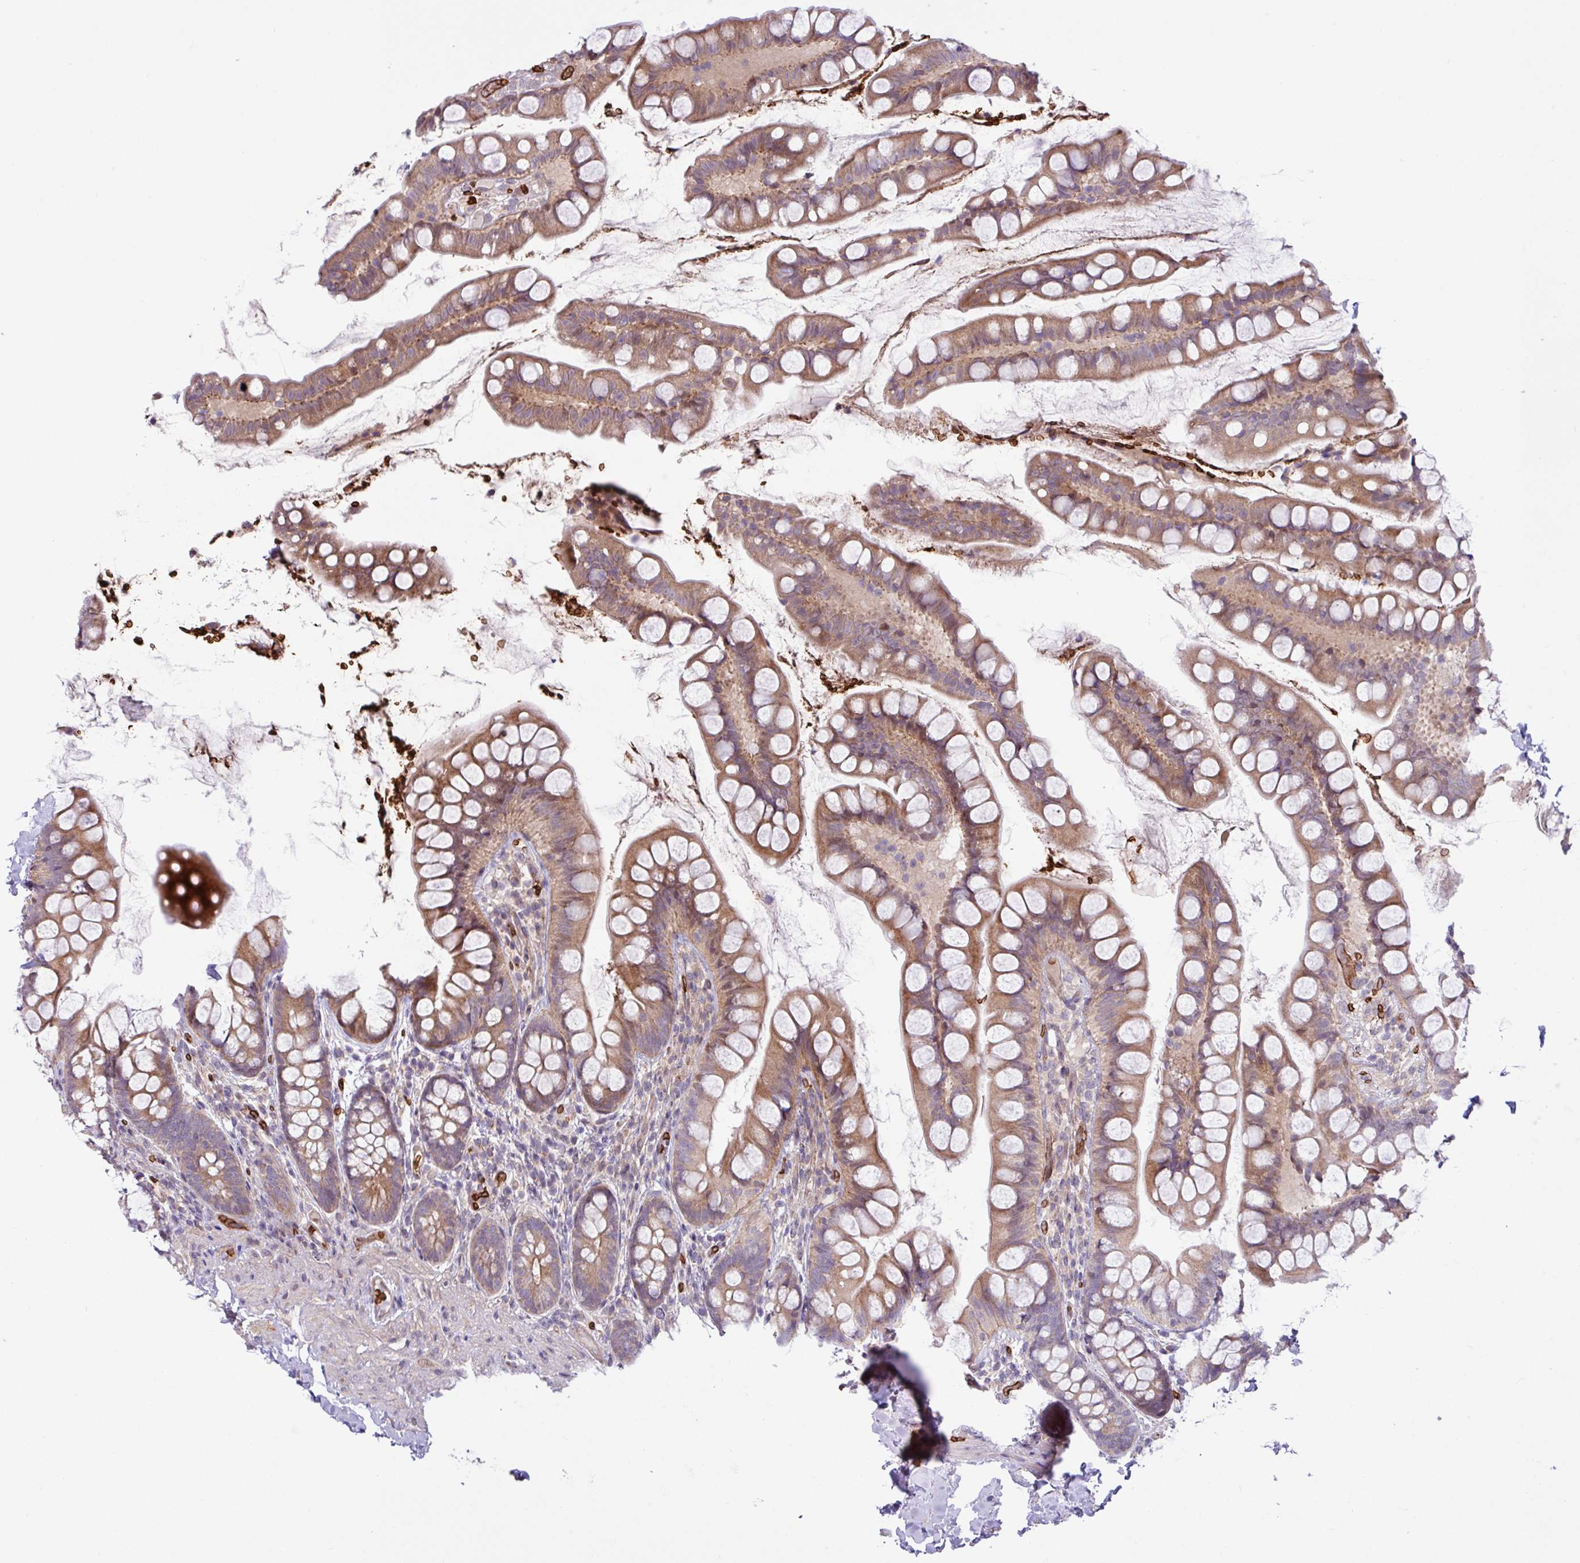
{"staining": {"intensity": "moderate", "quantity": ">75%", "location": "cytoplasmic/membranous"}, "tissue": "small intestine", "cell_type": "Glandular cells", "image_type": "normal", "snomed": [{"axis": "morphology", "description": "Normal tissue, NOS"}, {"axis": "topography", "description": "Small intestine"}], "caption": "This histopathology image reveals immunohistochemistry staining of benign small intestine, with medium moderate cytoplasmic/membranous expression in about >75% of glandular cells.", "gene": "RAD21L1", "patient": {"sex": "male", "age": 70}}